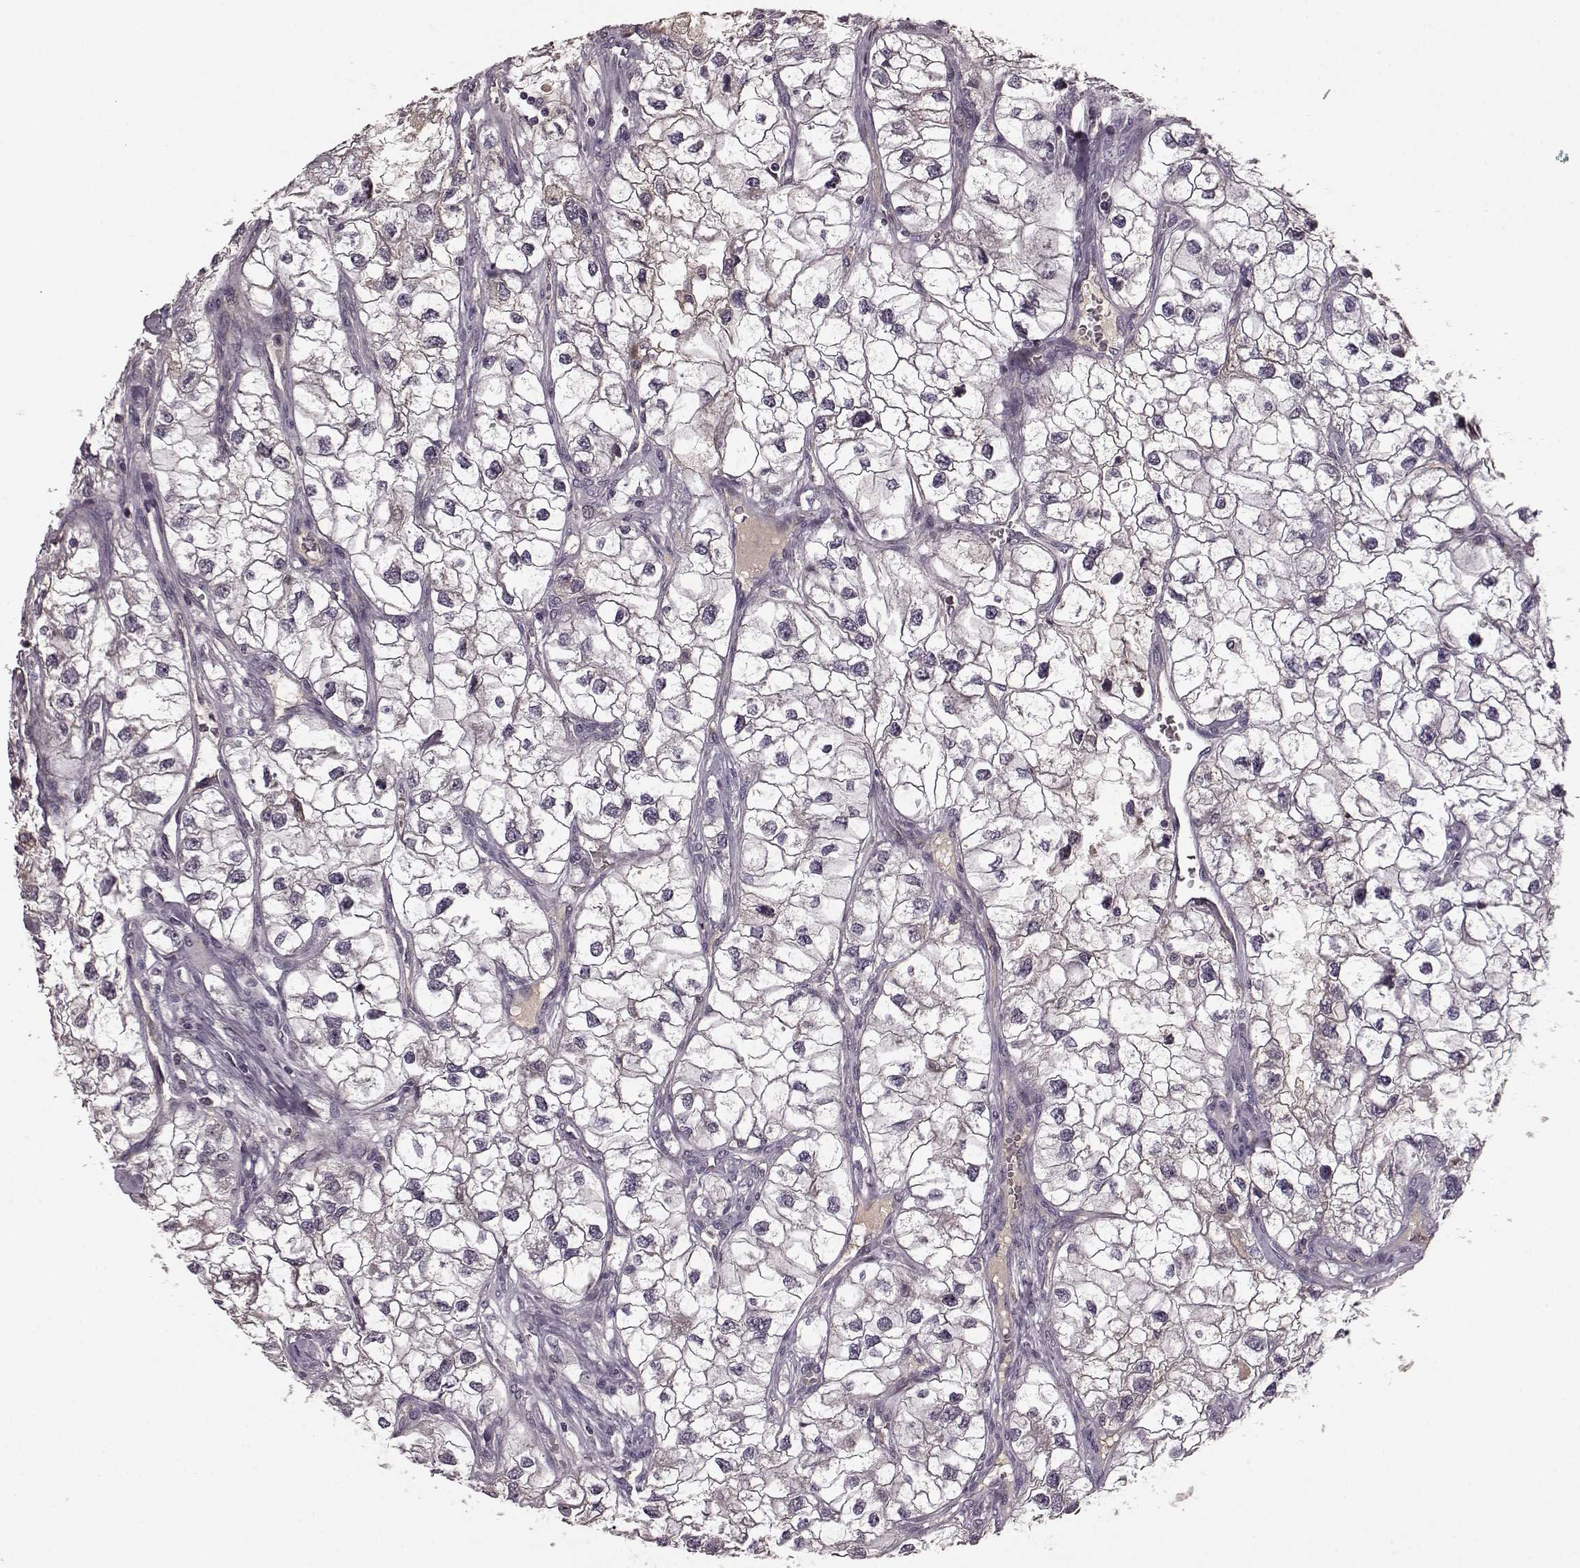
{"staining": {"intensity": "negative", "quantity": "none", "location": "none"}, "tissue": "renal cancer", "cell_type": "Tumor cells", "image_type": "cancer", "snomed": [{"axis": "morphology", "description": "Adenocarcinoma, NOS"}, {"axis": "topography", "description": "Kidney"}], "caption": "IHC micrograph of human renal cancer (adenocarcinoma) stained for a protein (brown), which exhibits no positivity in tumor cells. Nuclei are stained in blue.", "gene": "NRL", "patient": {"sex": "male", "age": 59}}